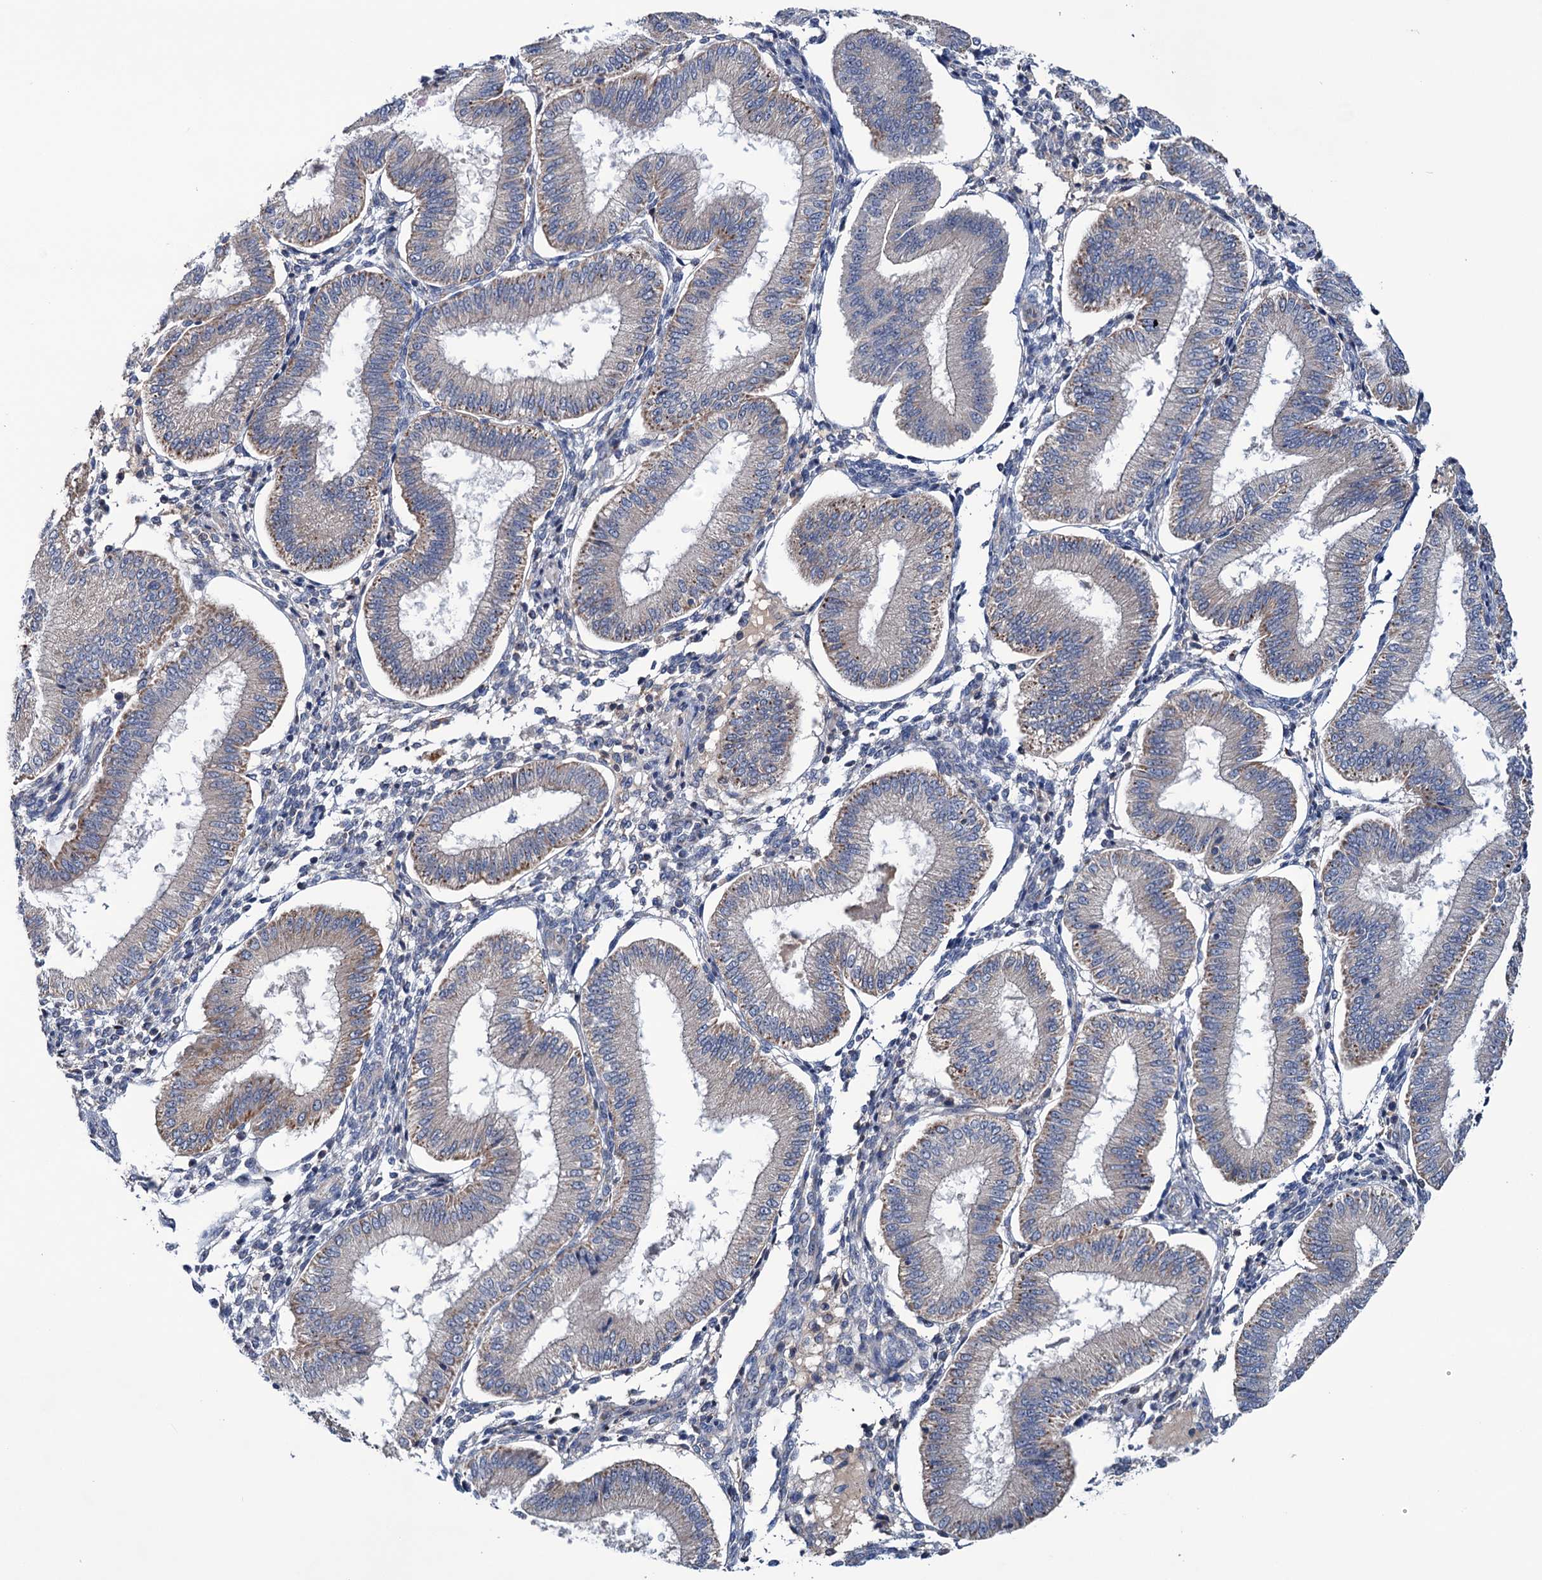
{"staining": {"intensity": "negative", "quantity": "none", "location": "none"}, "tissue": "endometrium", "cell_type": "Cells in endometrial stroma", "image_type": "normal", "snomed": [{"axis": "morphology", "description": "Normal tissue, NOS"}, {"axis": "topography", "description": "Endometrium"}], "caption": "There is no significant expression in cells in endometrial stroma of endometrium. (Stains: DAB (3,3'-diaminobenzidine) immunohistochemistry with hematoxylin counter stain, Microscopy: brightfield microscopy at high magnification).", "gene": "HTR3B", "patient": {"sex": "female", "age": 39}}